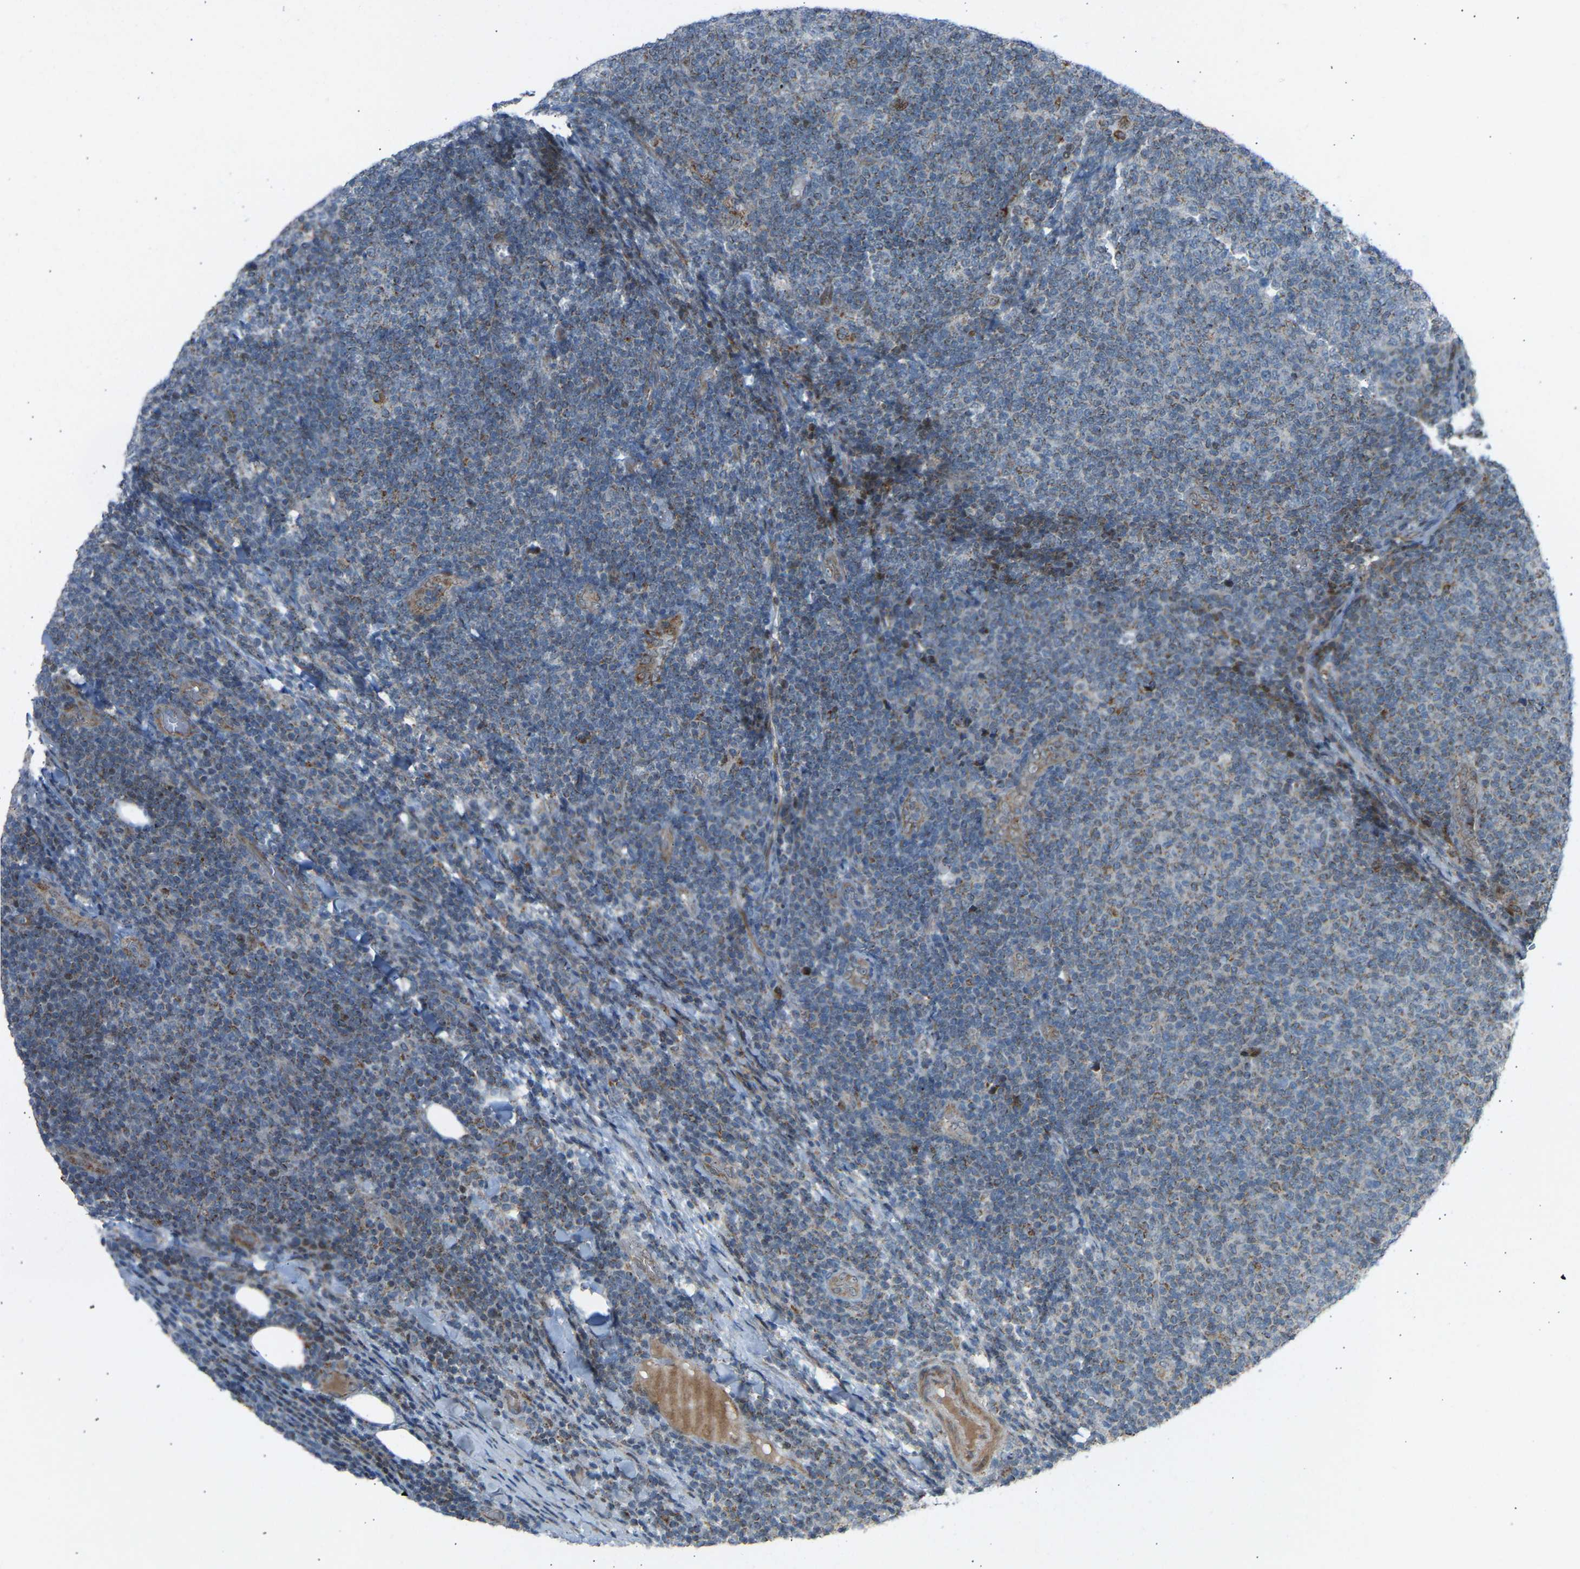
{"staining": {"intensity": "weak", "quantity": "<25%", "location": "cytoplasmic/membranous"}, "tissue": "lymphoma", "cell_type": "Tumor cells", "image_type": "cancer", "snomed": [{"axis": "morphology", "description": "Malignant lymphoma, non-Hodgkin's type, Low grade"}, {"axis": "topography", "description": "Lymph node"}], "caption": "High power microscopy micrograph of an immunohistochemistry (IHC) histopathology image of malignant lymphoma, non-Hodgkin's type (low-grade), revealing no significant expression in tumor cells. The staining is performed using DAB (3,3'-diaminobenzidine) brown chromogen with nuclei counter-stained in using hematoxylin.", "gene": "VPS41", "patient": {"sex": "male", "age": 66}}